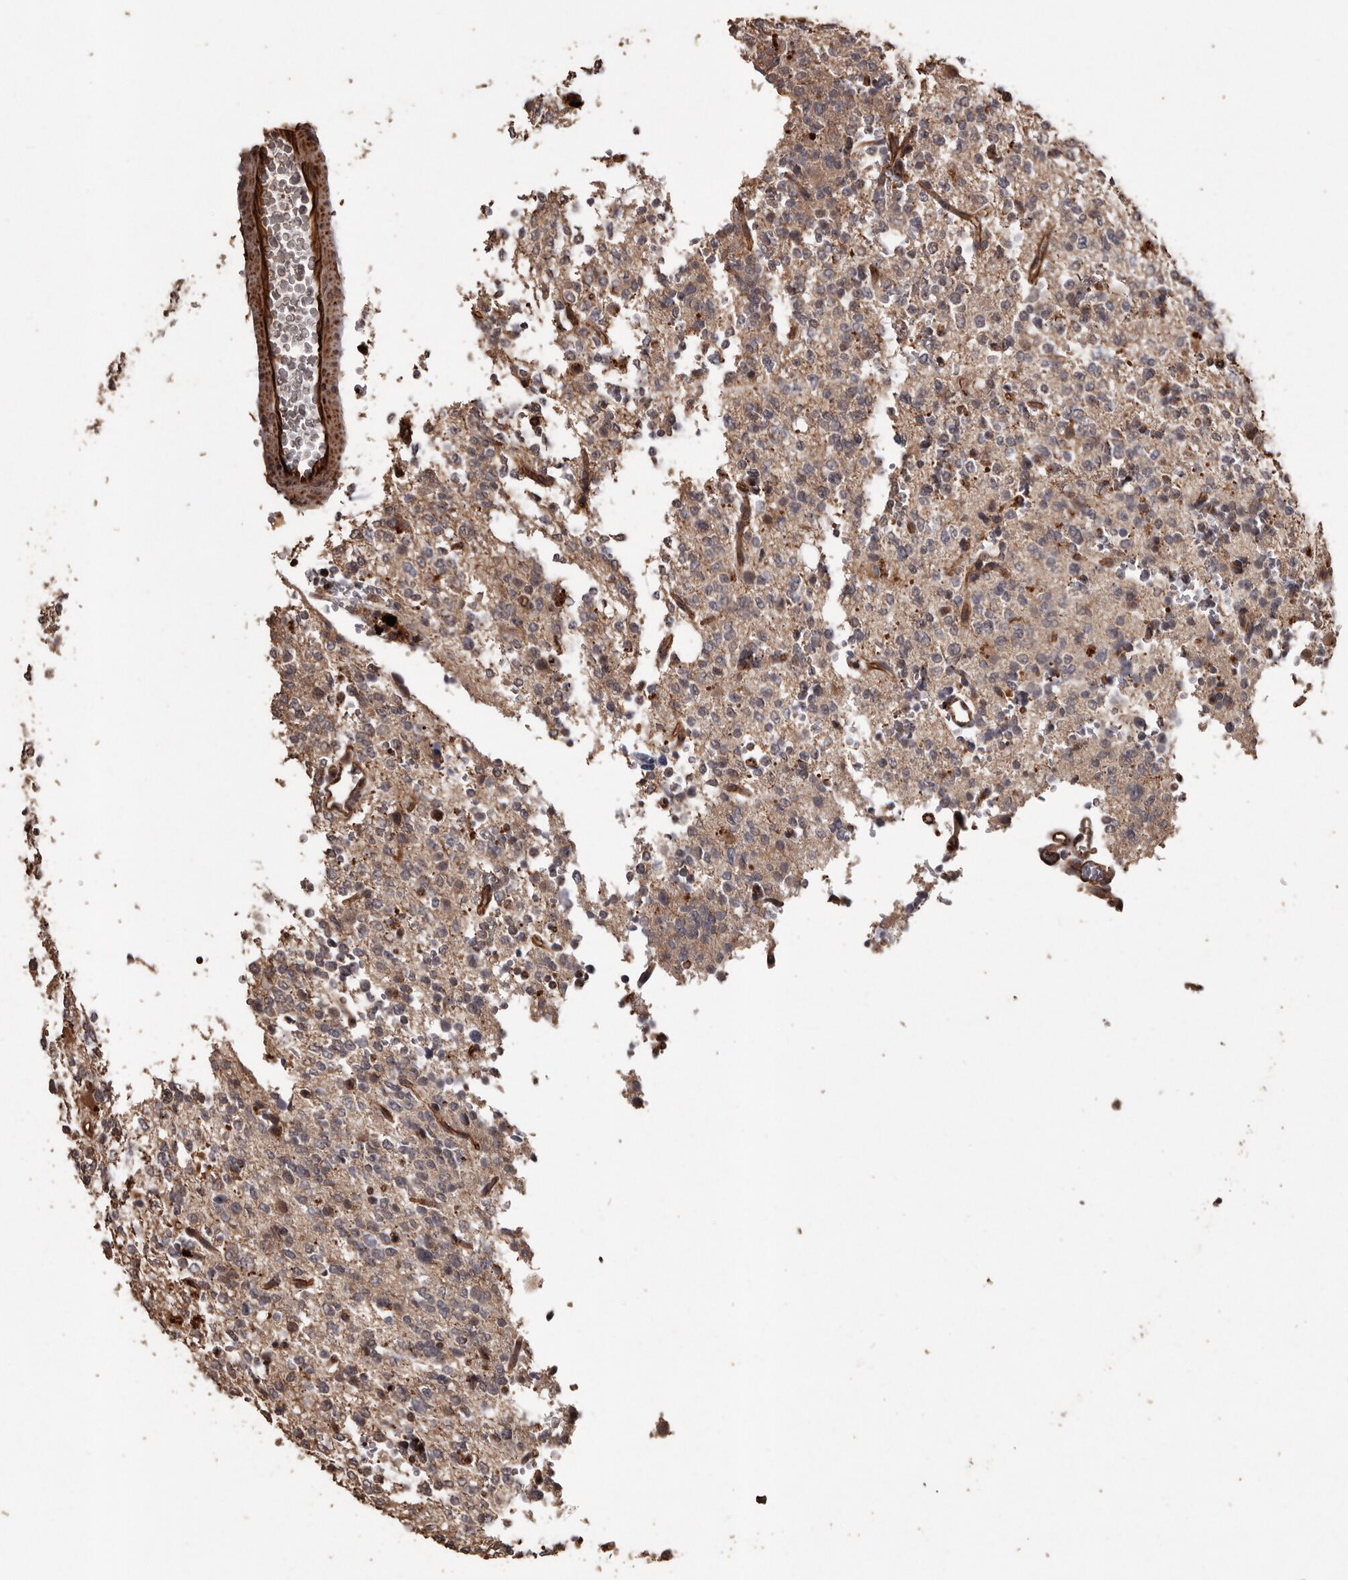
{"staining": {"intensity": "weak", "quantity": ">75%", "location": "cytoplasmic/membranous"}, "tissue": "glioma", "cell_type": "Tumor cells", "image_type": "cancer", "snomed": [{"axis": "morphology", "description": "Glioma, malignant, High grade"}, {"axis": "topography", "description": "Brain"}], "caption": "A high-resolution histopathology image shows immunohistochemistry (IHC) staining of malignant high-grade glioma, which displays weak cytoplasmic/membranous positivity in approximately >75% of tumor cells.", "gene": "BRAT1", "patient": {"sex": "female", "age": 62}}